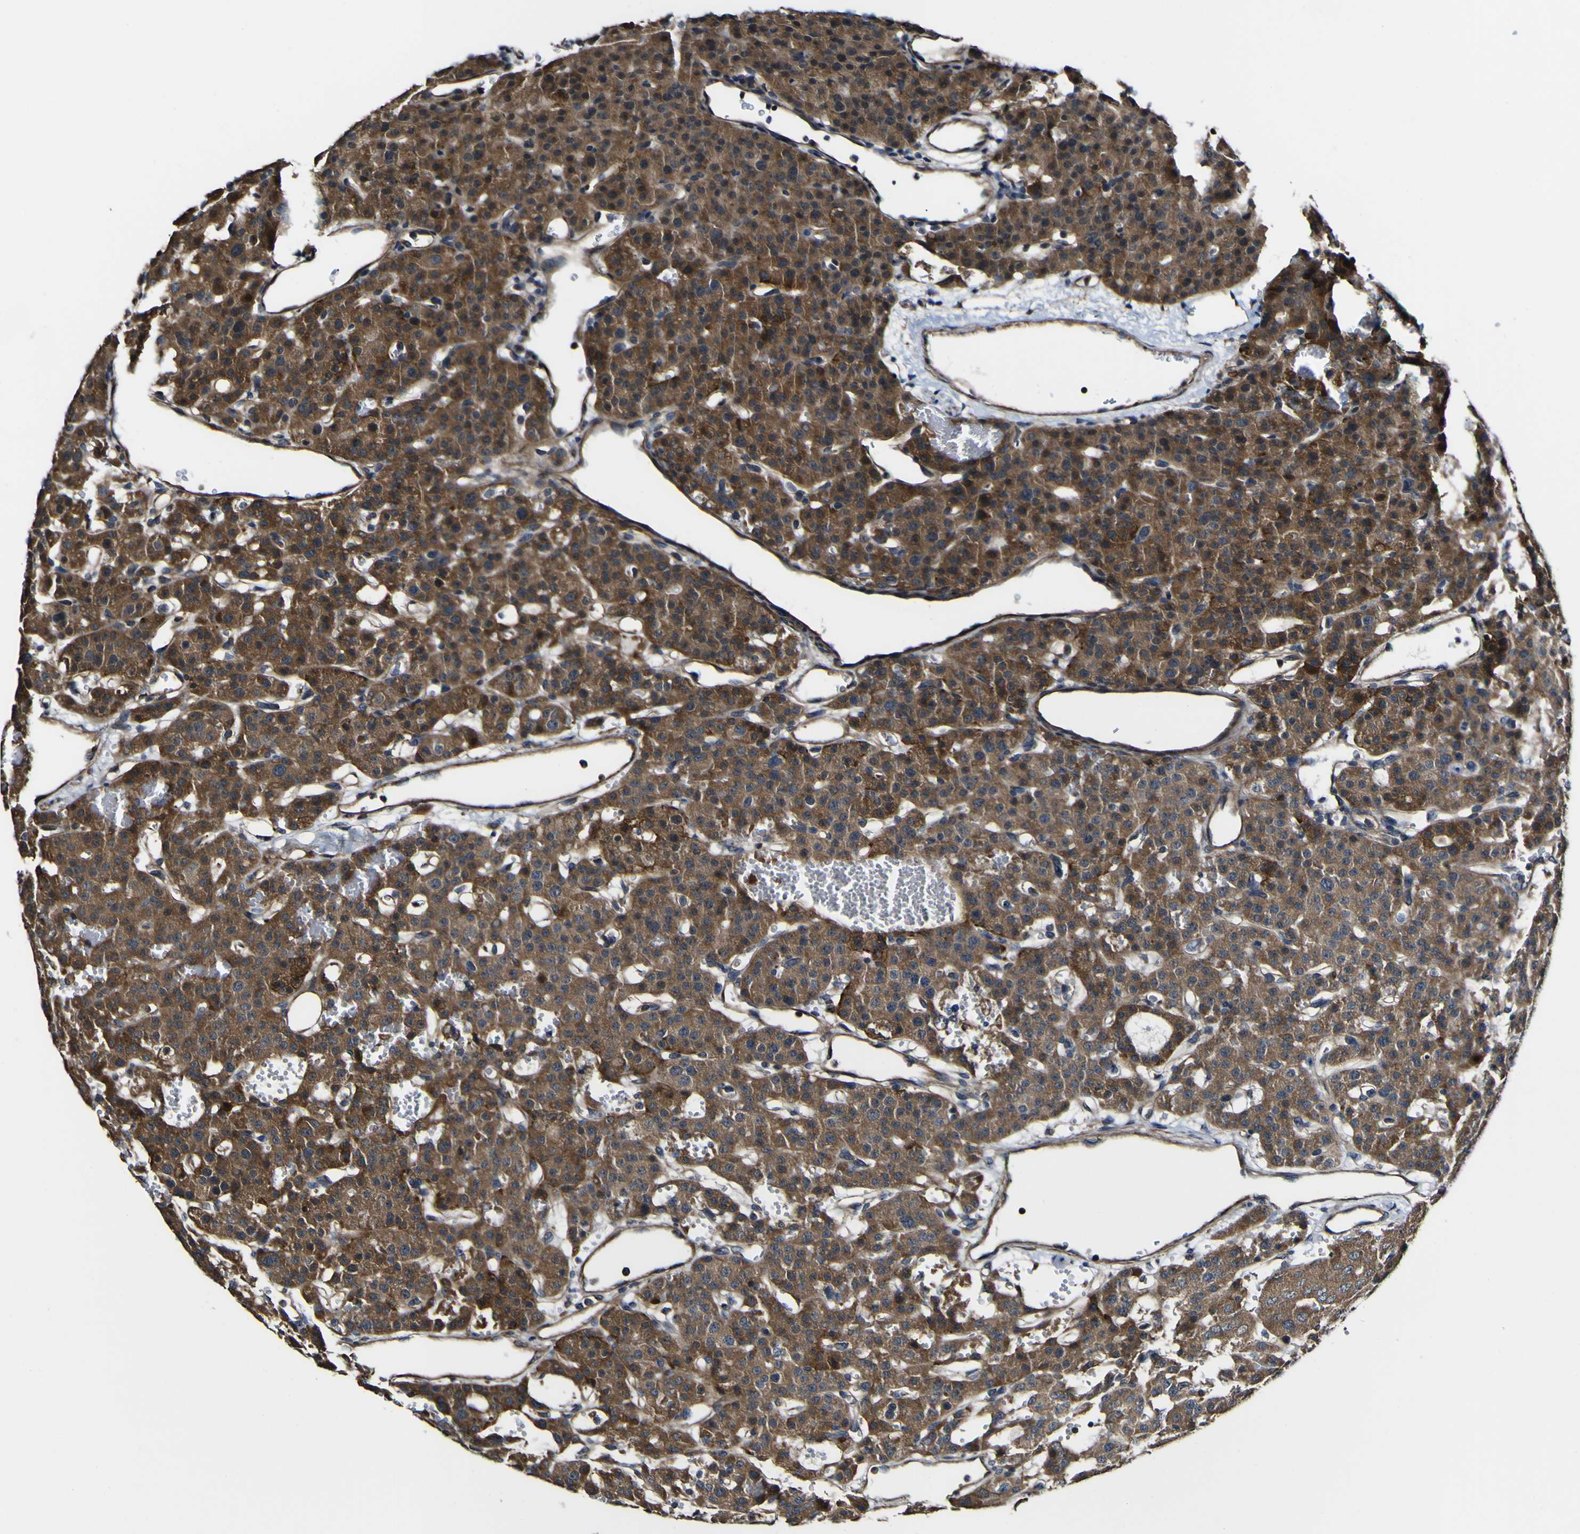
{"staining": {"intensity": "strong", "quantity": ">75%", "location": "cytoplasmic/membranous"}, "tissue": "parathyroid gland", "cell_type": "Glandular cells", "image_type": "normal", "snomed": [{"axis": "morphology", "description": "Normal tissue, NOS"}, {"axis": "morphology", "description": "Adenoma, NOS"}, {"axis": "topography", "description": "Parathyroid gland"}], "caption": "IHC (DAB) staining of benign parathyroid gland shows strong cytoplasmic/membranous protein expression in approximately >75% of glandular cells. (DAB (3,3'-diaminobenzidine) IHC, brown staining for protein, blue staining for nuclei).", "gene": "NAALADL2", "patient": {"sex": "female", "age": 81}}